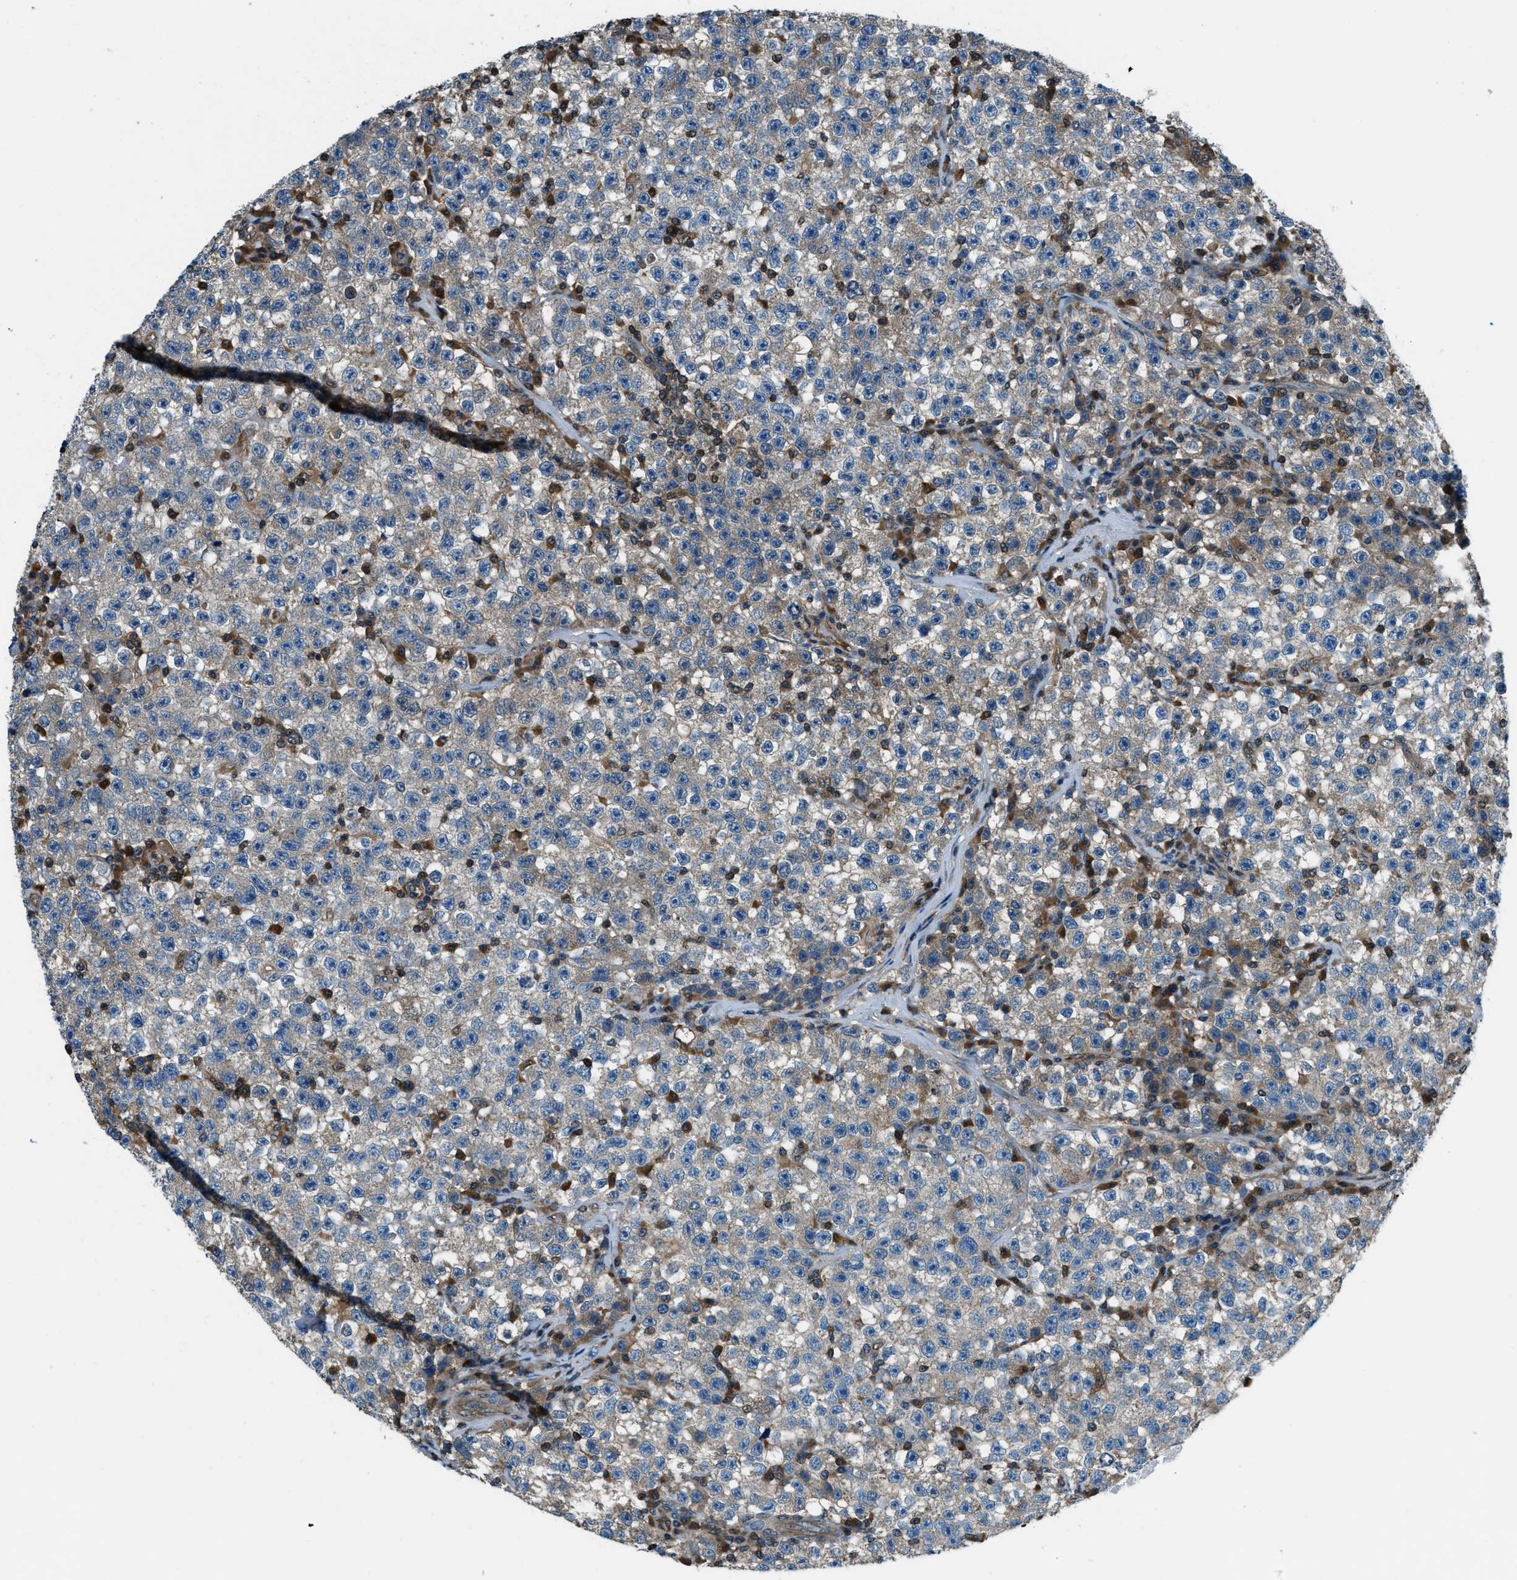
{"staining": {"intensity": "weak", "quantity": "<25%", "location": "cytoplasmic/membranous"}, "tissue": "testis cancer", "cell_type": "Tumor cells", "image_type": "cancer", "snomed": [{"axis": "morphology", "description": "Seminoma, NOS"}, {"axis": "topography", "description": "Testis"}], "caption": "Immunohistochemical staining of seminoma (testis) reveals no significant positivity in tumor cells.", "gene": "HEBP2", "patient": {"sex": "male", "age": 22}}